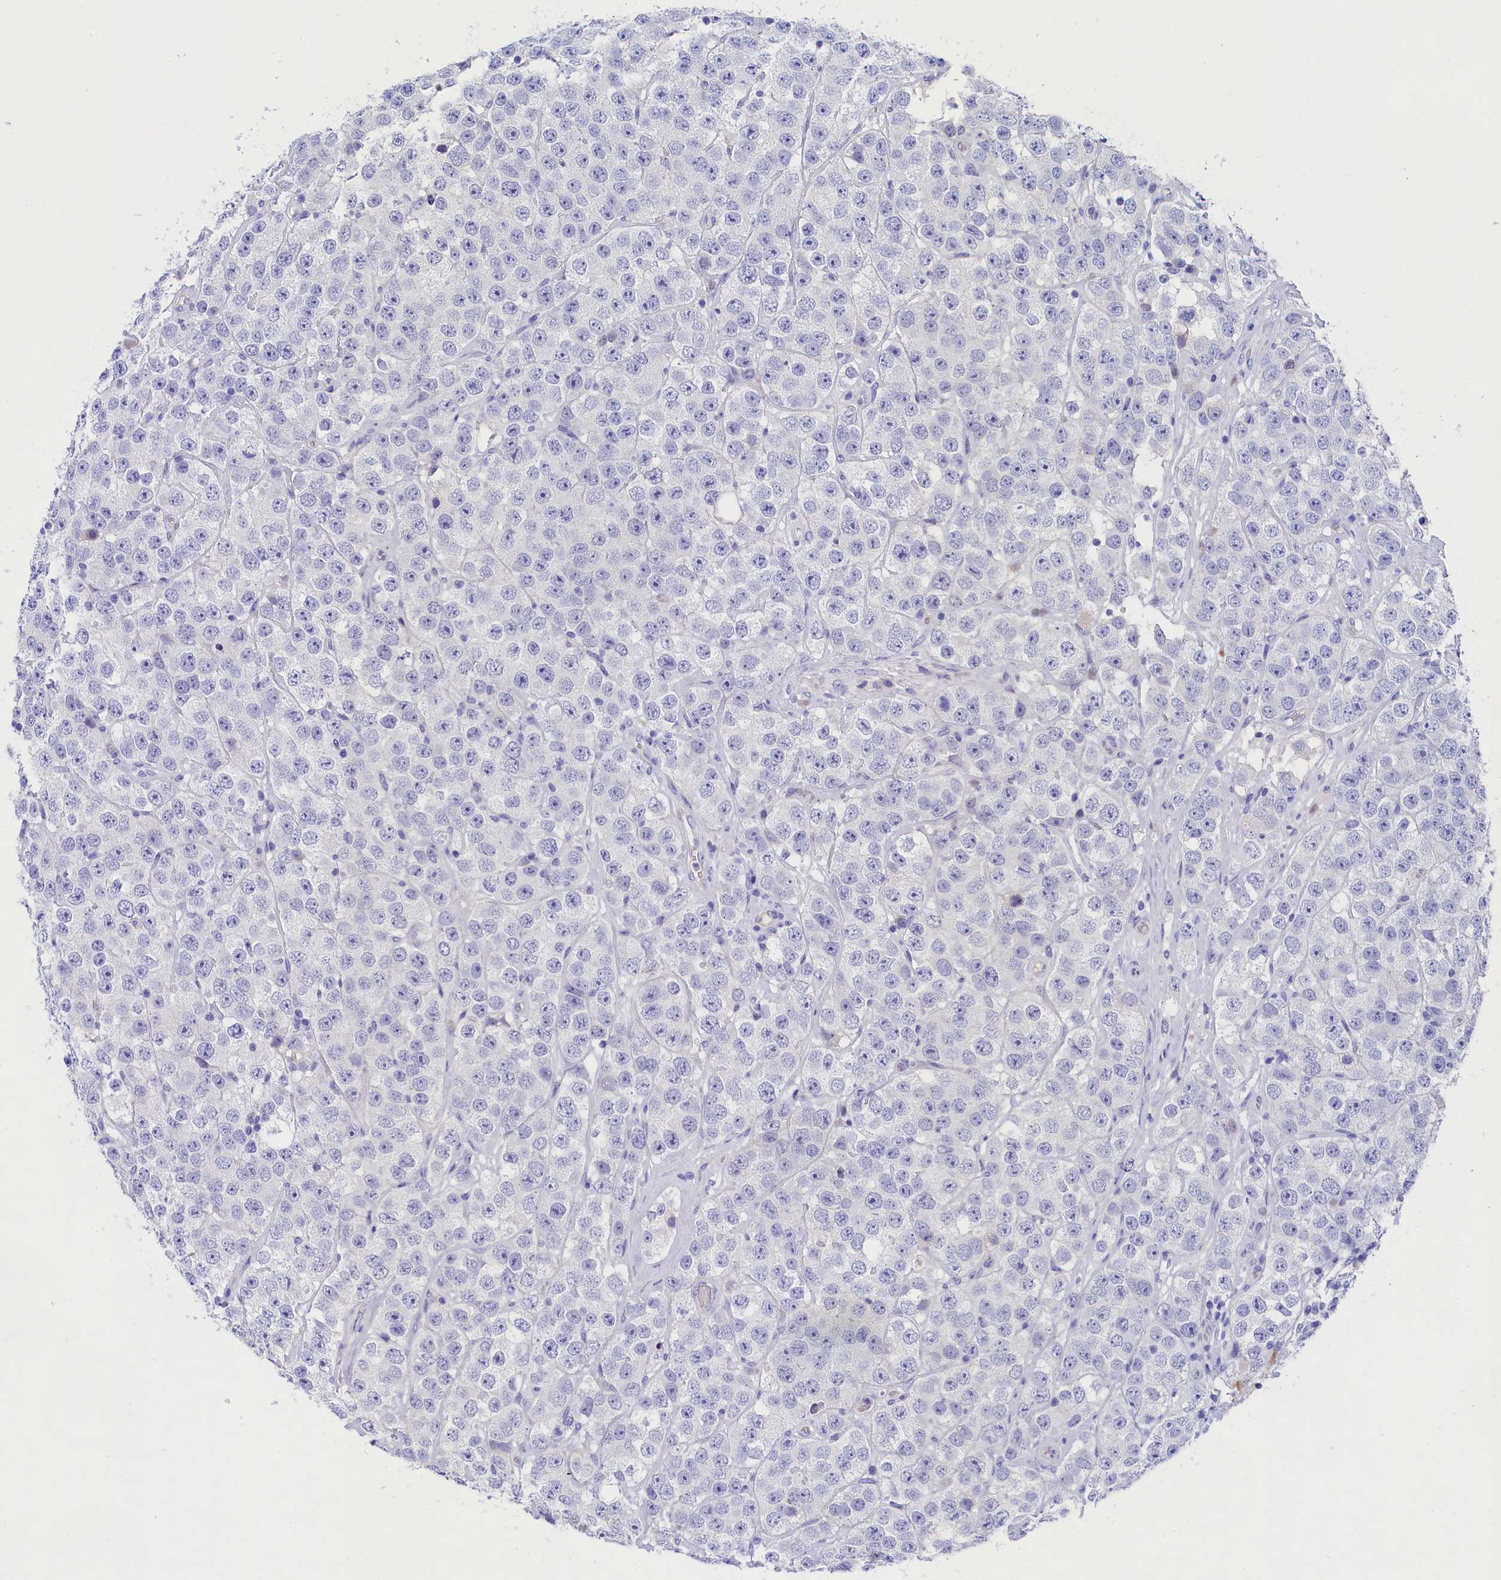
{"staining": {"intensity": "negative", "quantity": "none", "location": "none"}, "tissue": "testis cancer", "cell_type": "Tumor cells", "image_type": "cancer", "snomed": [{"axis": "morphology", "description": "Seminoma, NOS"}, {"axis": "topography", "description": "Testis"}], "caption": "The image shows no staining of tumor cells in seminoma (testis).", "gene": "SULT2A1", "patient": {"sex": "male", "age": 28}}